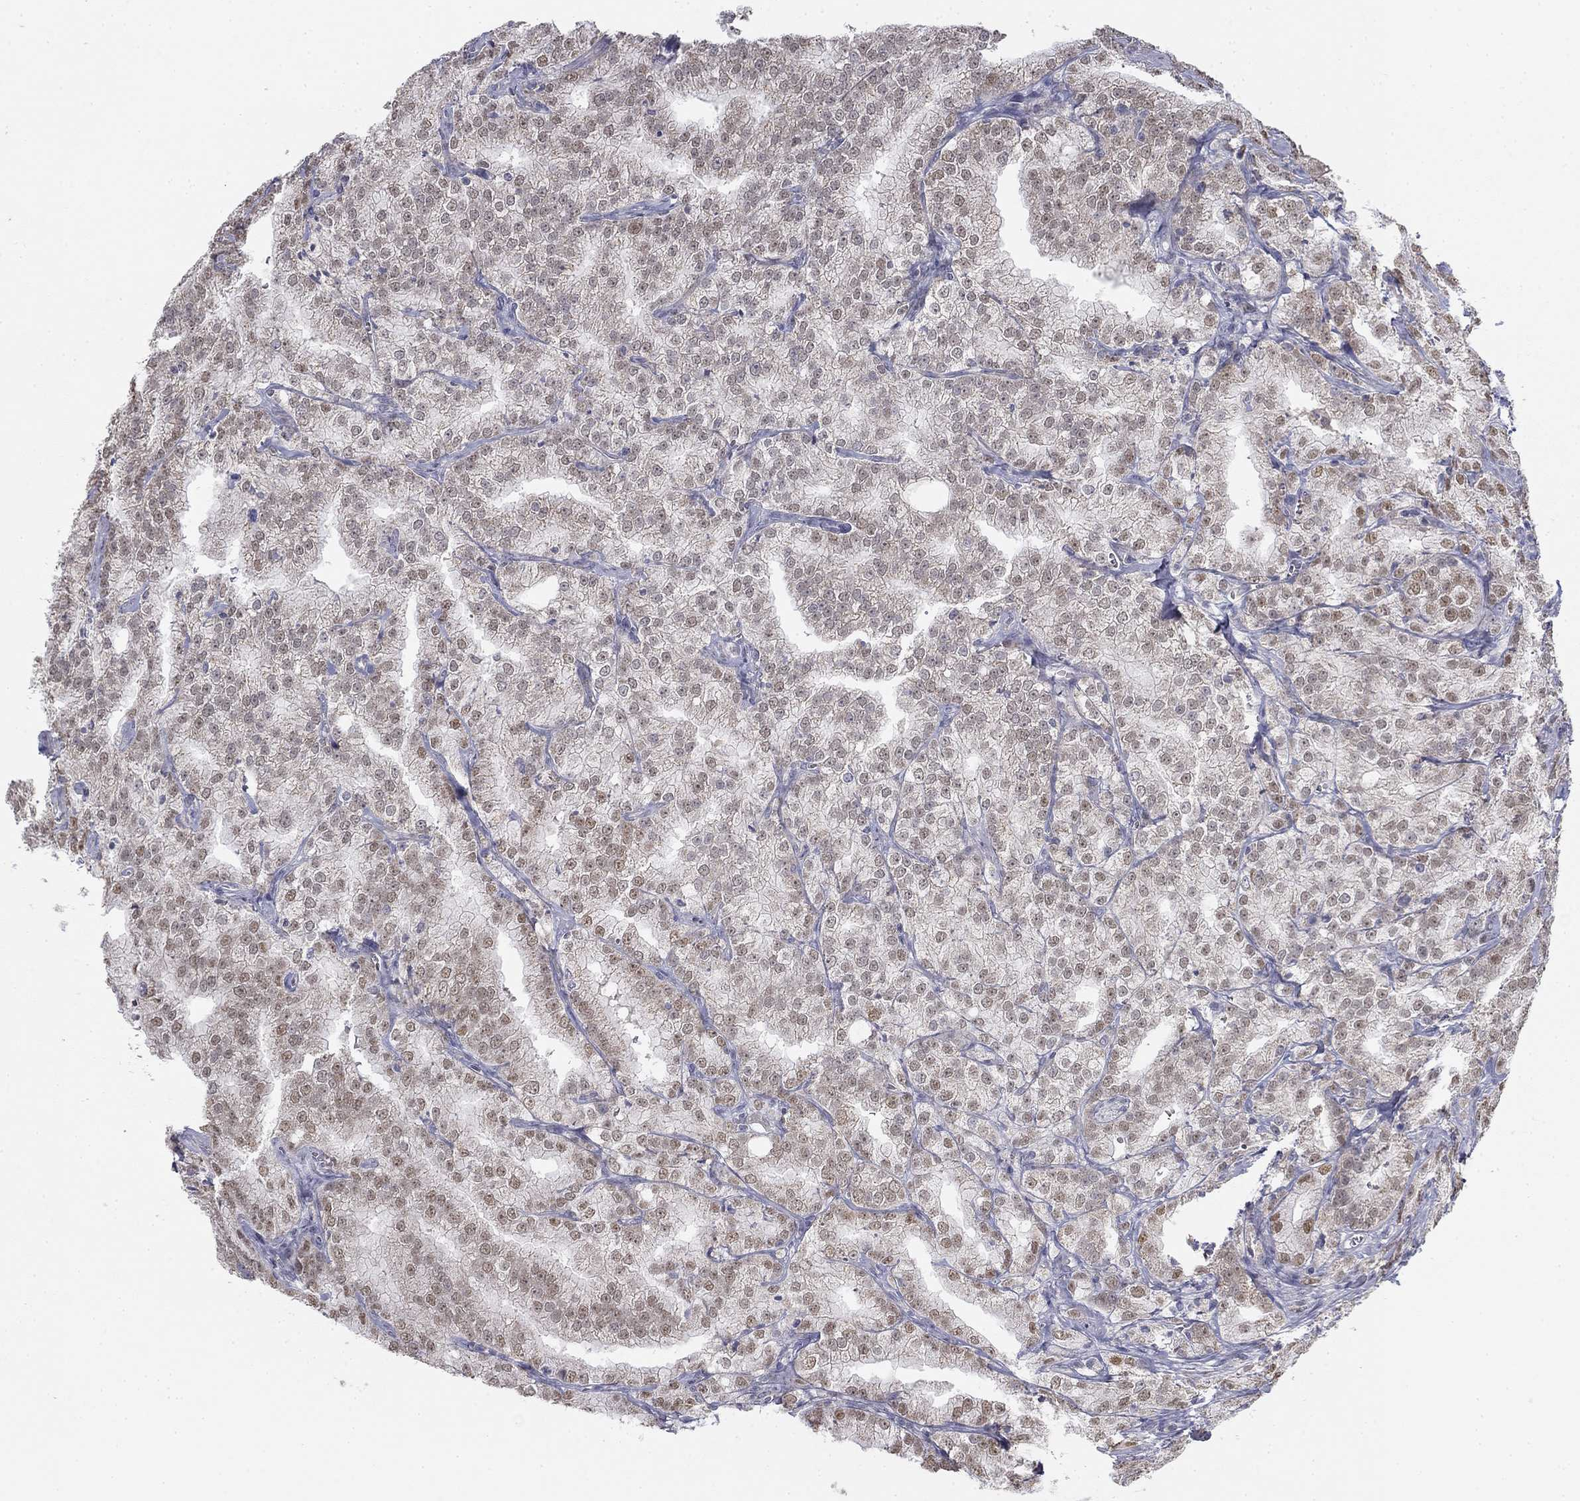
{"staining": {"intensity": "negative", "quantity": "none", "location": "none"}, "tissue": "prostate cancer", "cell_type": "Tumor cells", "image_type": "cancer", "snomed": [{"axis": "morphology", "description": "Adenocarcinoma, NOS"}, {"axis": "topography", "description": "Prostate"}], "caption": "An image of prostate cancer stained for a protein displays no brown staining in tumor cells.", "gene": "SLC2A9", "patient": {"sex": "male", "age": 70}}